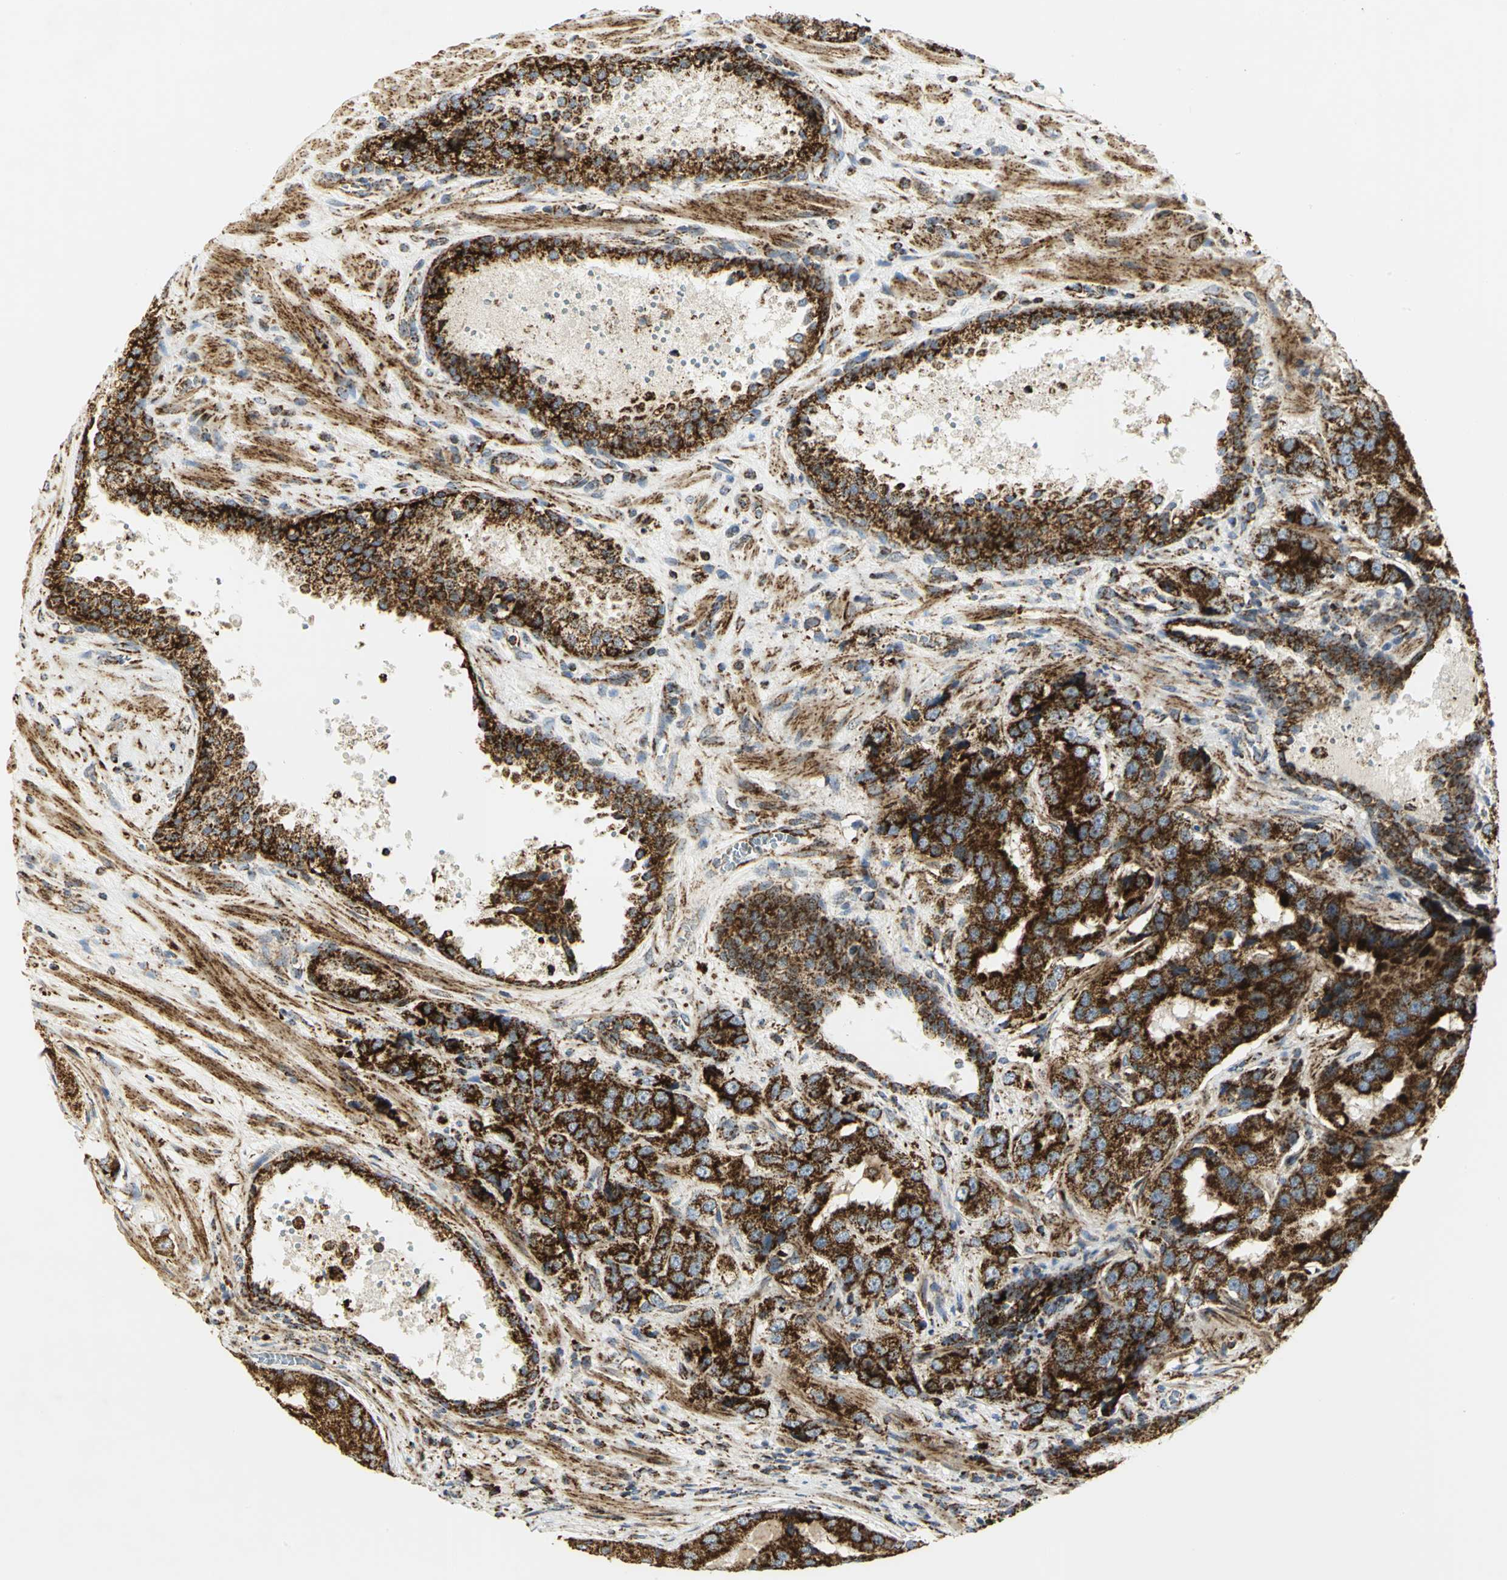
{"staining": {"intensity": "strong", "quantity": ">75%", "location": "cytoplasmic/membranous"}, "tissue": "prostate cancer", "cell_type": "Tumor cells", "image_type": "cancer", "snomed": [{"axis": "morphology", "description": "Adenocarcinoma, High grade"}, {"axis": "topography", "description": "Prostate"}], "caption": "Protein staining exhibits strong cytoplasmic/membranous positivity in approximately >75% of tumor cells in prostate cancer (high-grade adenocarcinoma). (DAB IHC, brown staining for protein, blue staining for nuclei).", "gene": "VDAC1", "patient": {"sex": "male", "age": 58}}